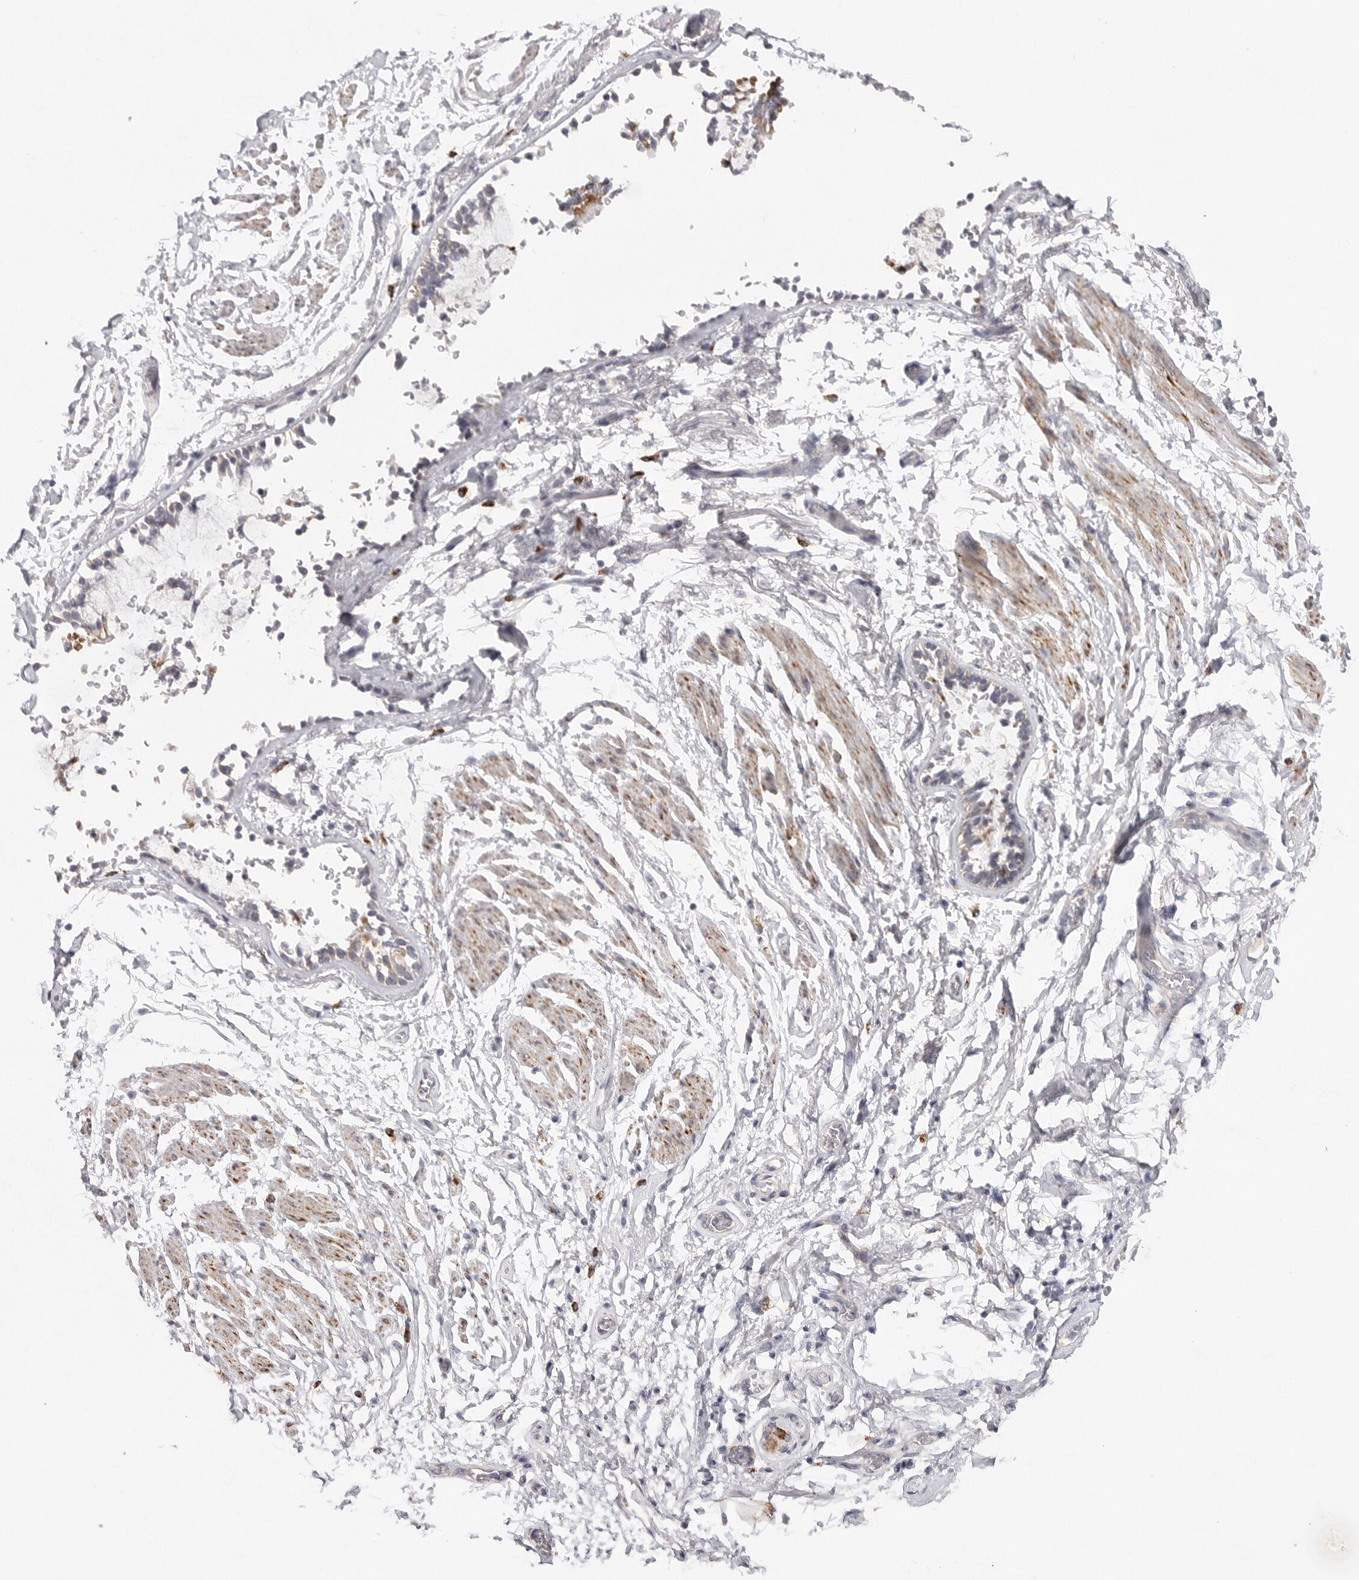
{"staining": {"intensity": "moderate", "quantity": "25%-75%", "location": "cytoplasmic/membranous"}, "tissue": "adipose tissue", "cell_type": "Adipocytes", "image_type": "normal", "snomed": [{"axis": "morphology", "description": "Normal tissue, NOS"}, {"axis": "topography", "description": "Cartilage tissue"}, {"axis": "topography", "description": "Lung"}], "caption": "Immunohistochemical staining of unremarkable human adipose tissue displays medium levels of moderate cytoplasmic/membranous staining in about 25%-75% of adipocytes. Nuclei are stained in blue.", "gene": "ELP3", "patient": {"sex": "female", "age": 77}}